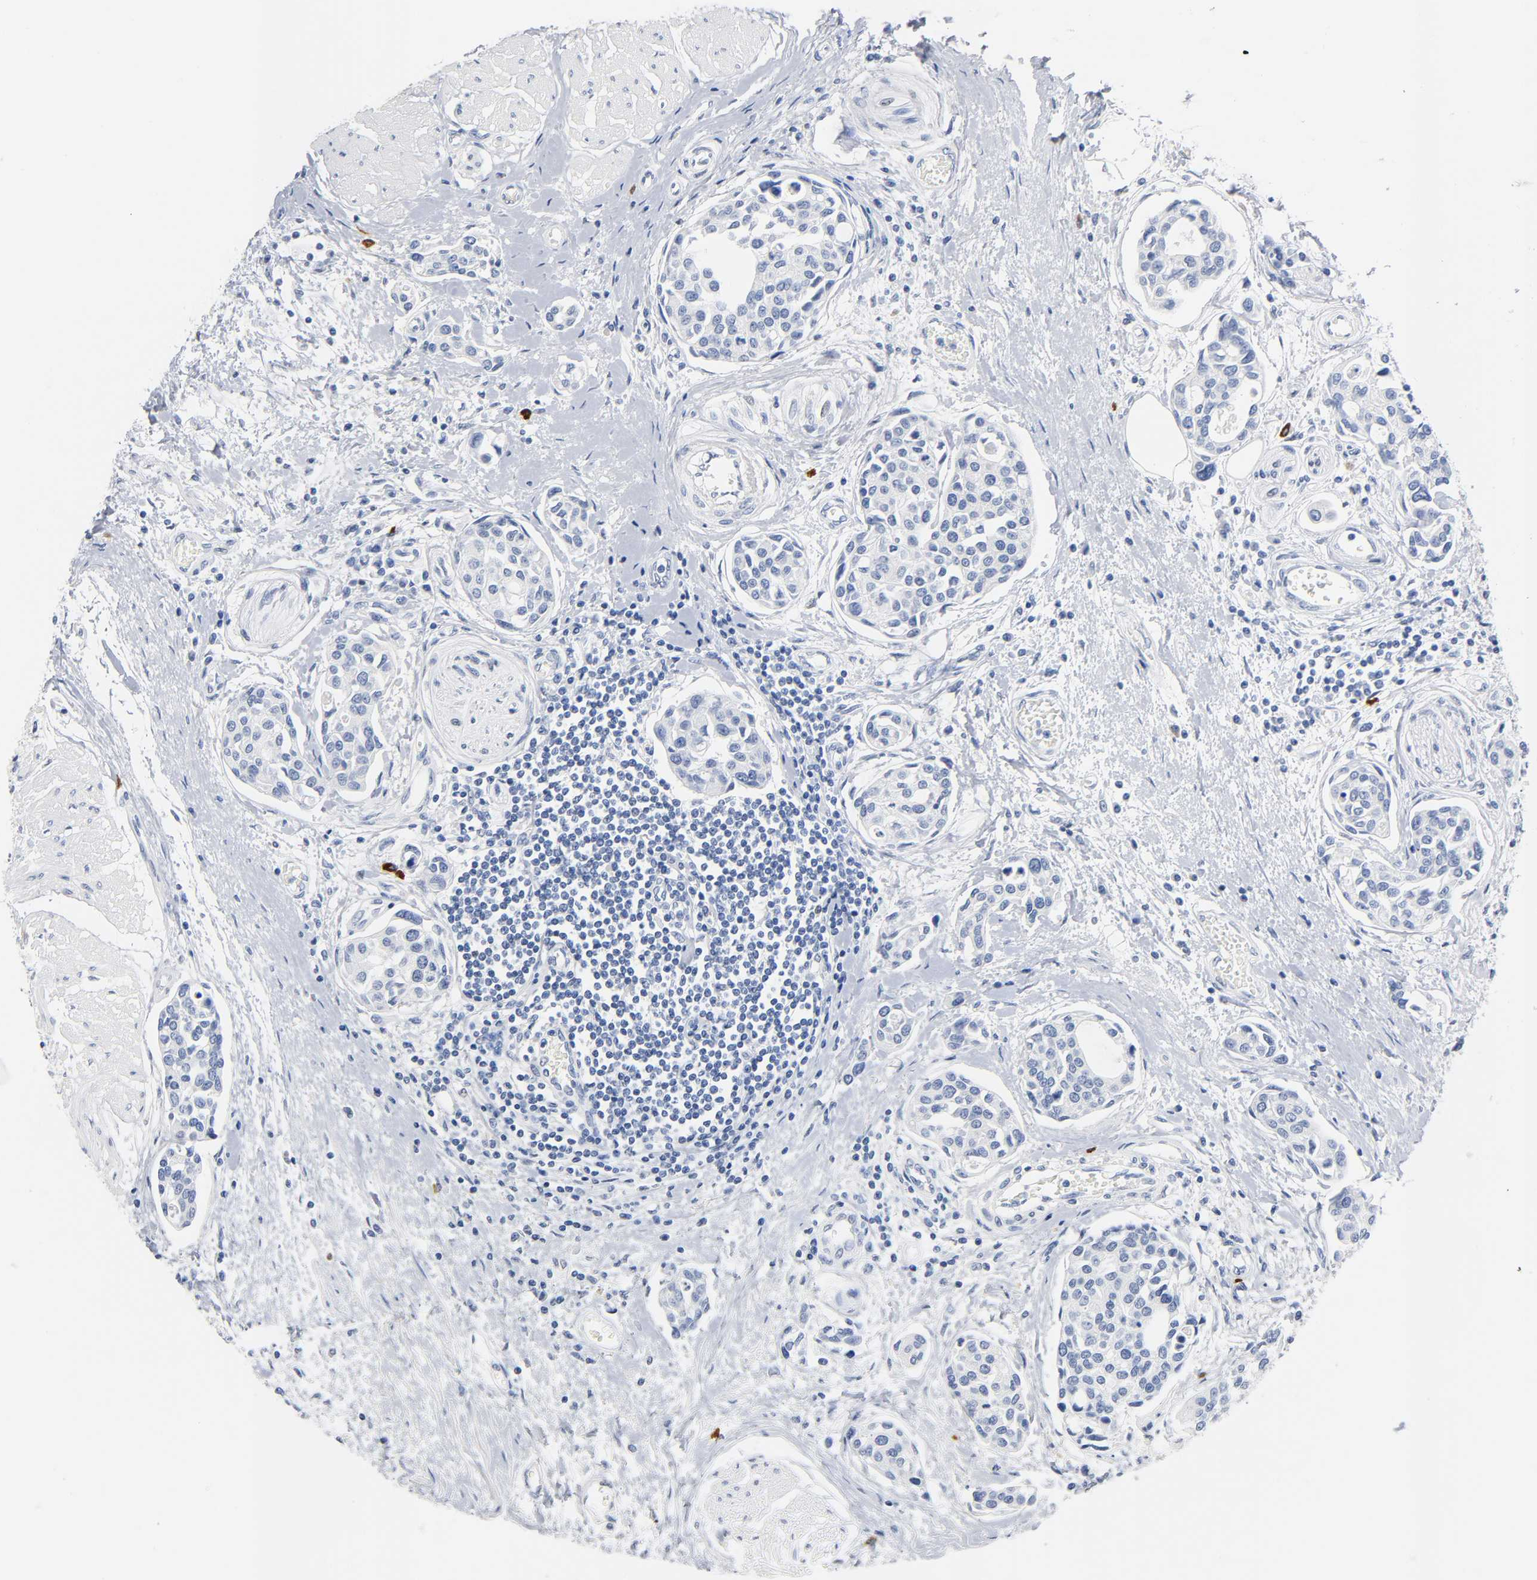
{"staining": {"intensity": "negative", "quantity": "none", "location": "none"}, "tissue": "urothelial cancer", "cell_type": "Tumor cells", "image_type": "cancer", "snomed": [{"axis": "morphology", "description": "Urothelial carcinoma, High grade"}, {"axis": "topography", "description": "Urinary bladder"}], "caption": "Immunohistochemical staining of human urothelial carcinoma (high-grade) exhibits no significant staining in tumor cells. (DAB IHC with hematoxylin counter stain).", "gene": "NAB2", "patient": {"sex": "male", "age": 78}}